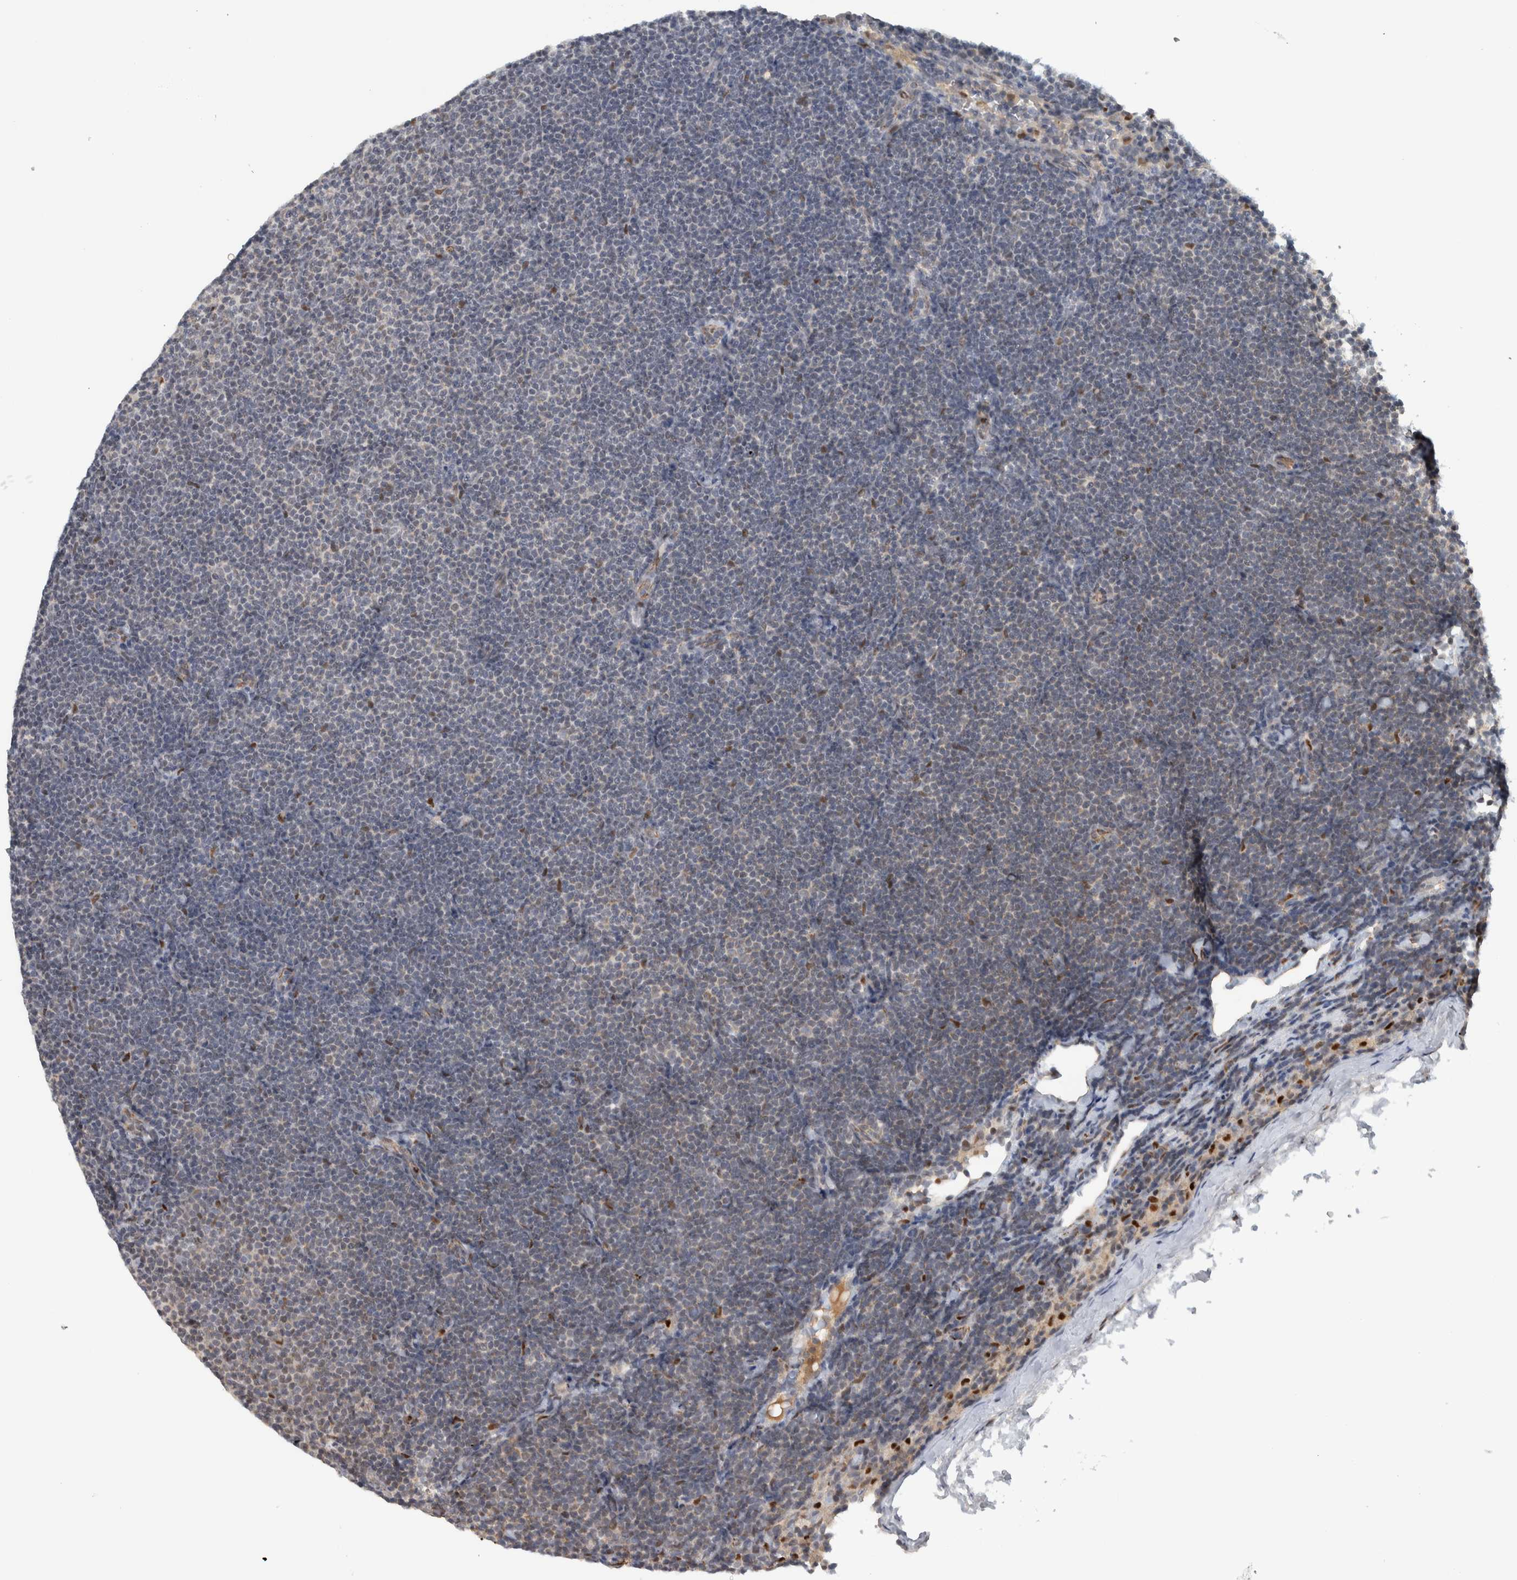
{"staining": {"intensity": "negative", "quantity": "none", "location": "none"}, "tissue": "lymphoma", "cell_type": "Tumor cells", "image_type": "cancer", "snomed": [{"axis": "morphology", "description": "Malignant lymphoma, non-Hodgkin's type, Low grade"}, {"axis": "topography", "description": "Lymph node"}], "caption": "IHC of human lymphoma displays no expression in tumor cells.", "gene": "ADPRM", "patient": {"sex": "female", "age": 53}}